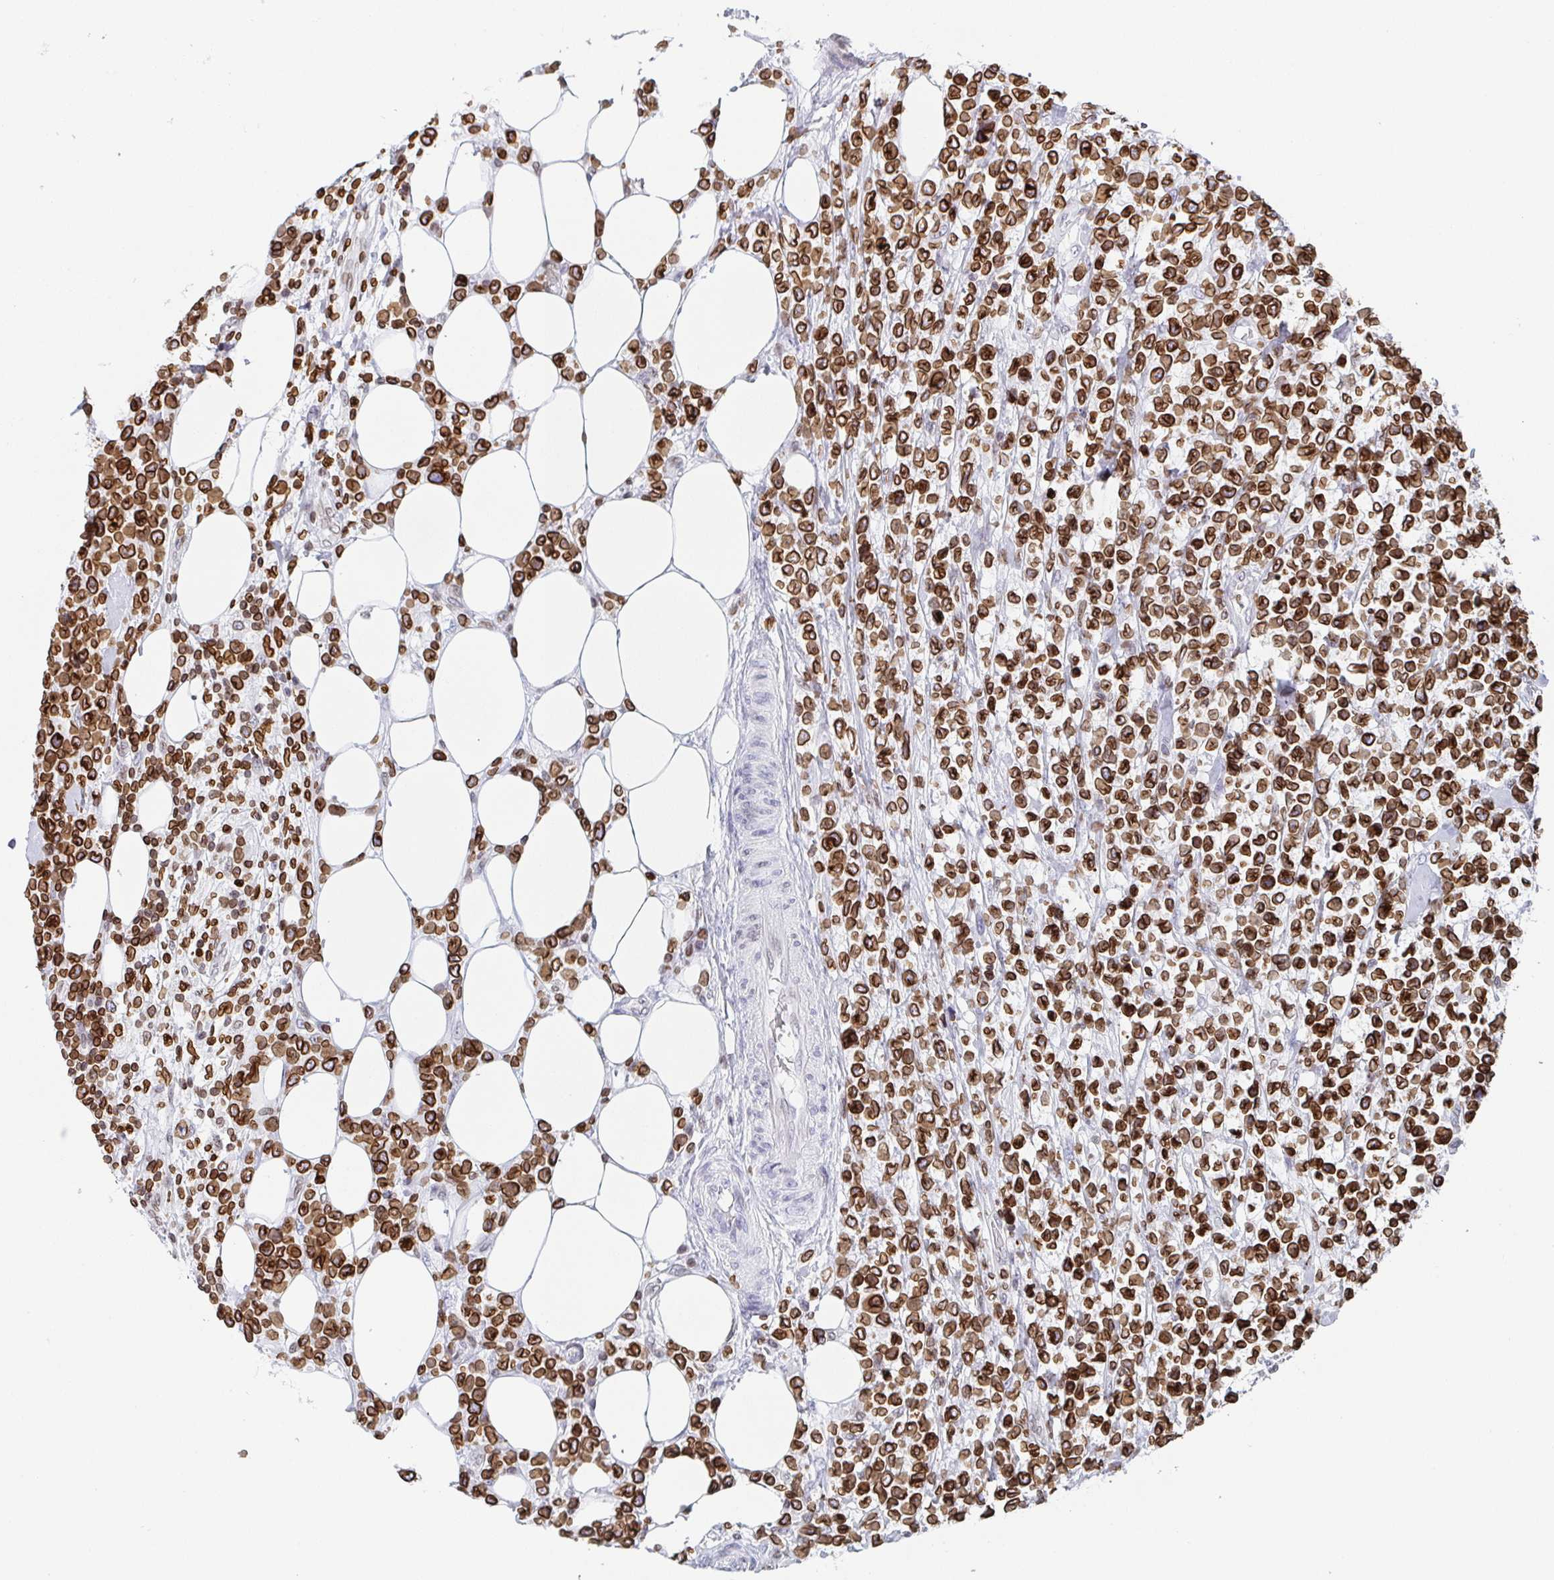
{"staining": {"intensity": "strong", "quantity": ">75%", "location": "cytoplasmic/membranous,nuclear"}, "tissue": "lymphoma", "cell_type": "Tumor cells", "image_type": "cancer", "snomed": [{"axis": "morphology", "description": "Malignant lymphoma, non-Hodgkin's type, High grade"}, {"axis": "topography", "description": "Soft tissue"}], "caption": "IHC of human malignant lymphoma, non-Hodgkin's type (high-grade) reveals high levels of strong cytoplasmic/membranous and nuclear staining in about >75% of tumor cells. (DAB = brown stain, brightfield microscopy at high magnification).", "gene": "BTBD7", "patient": {"sex": "female", "age": 56}}